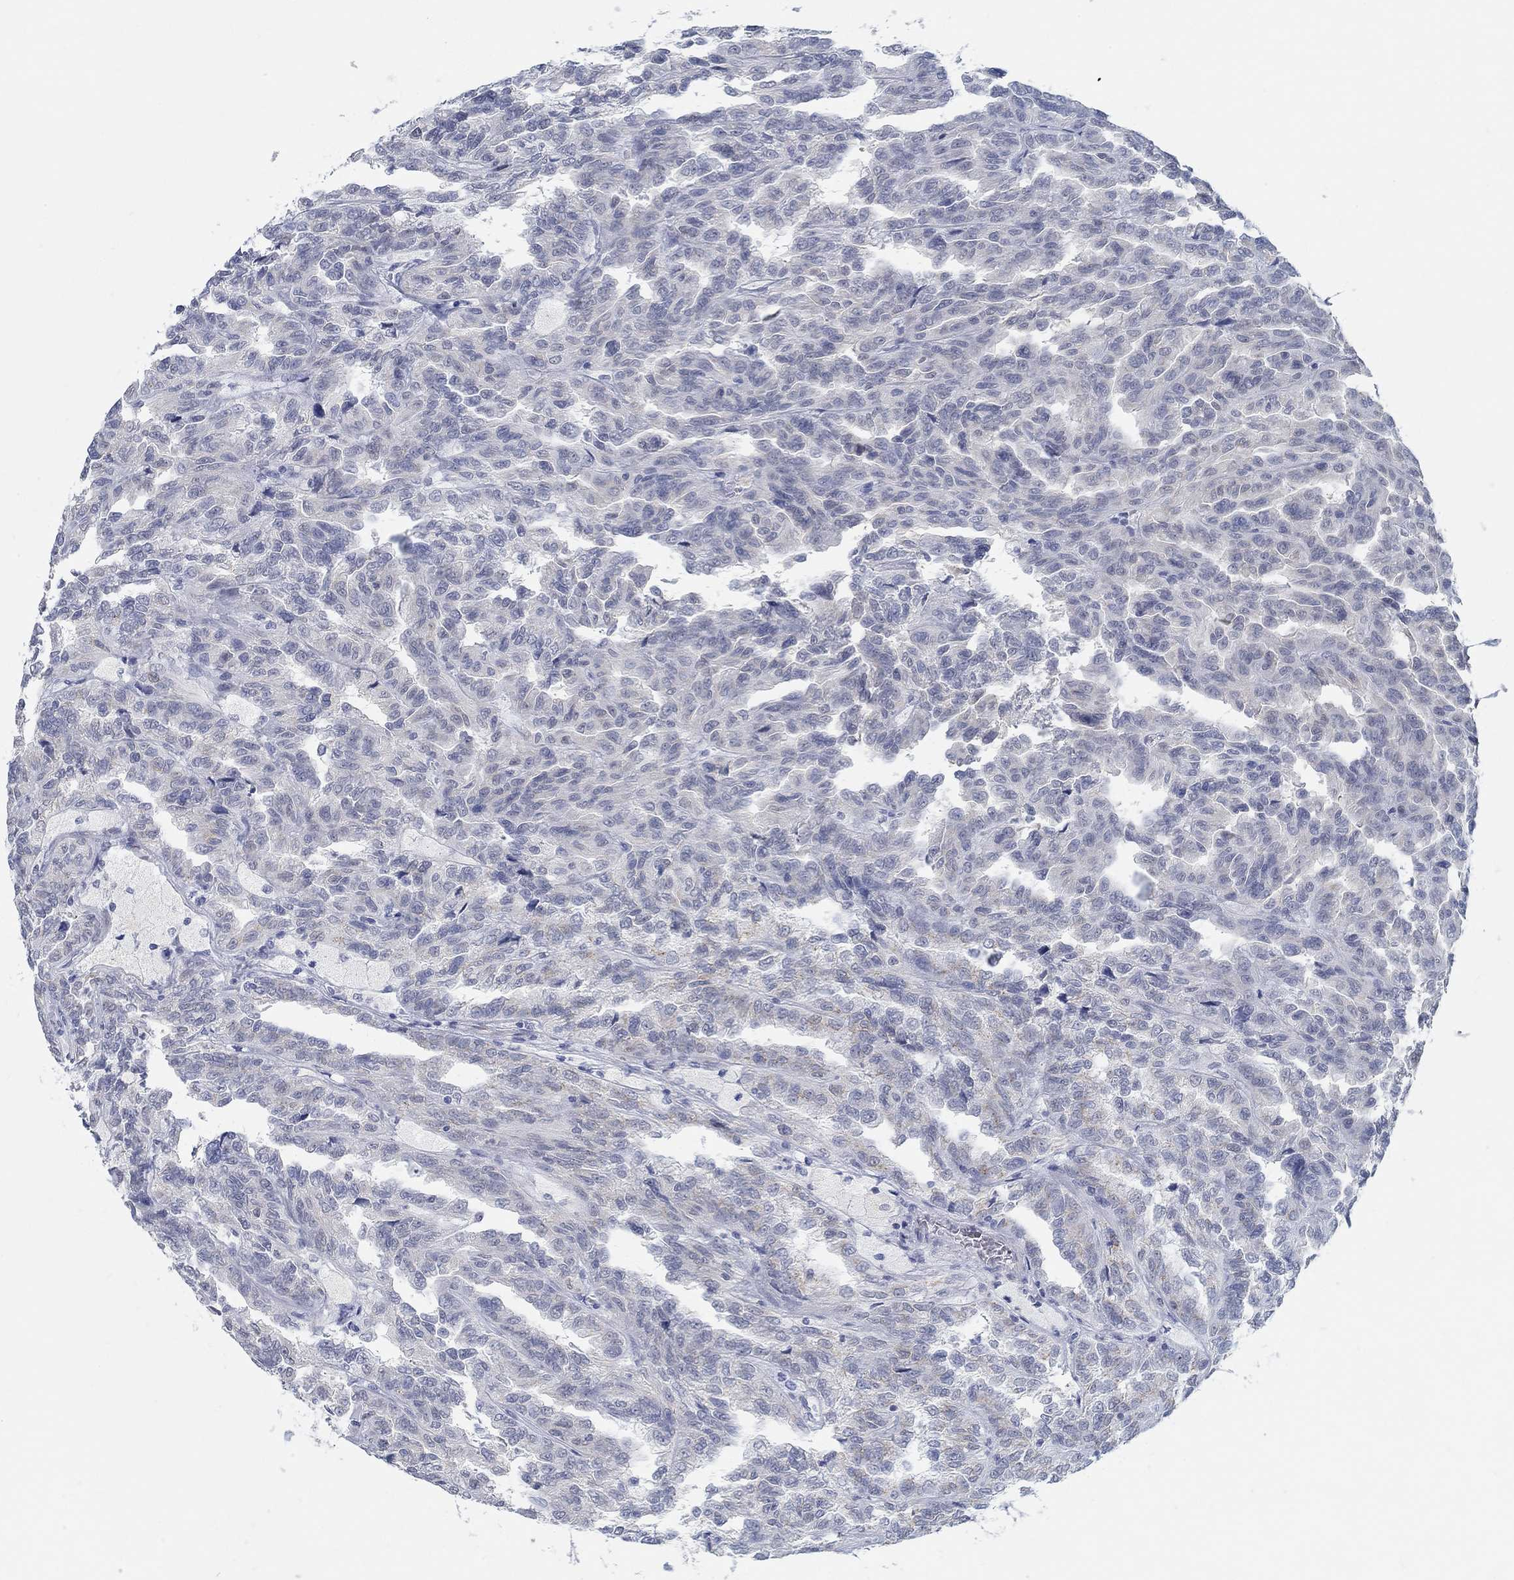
{"staining": {"intensity": "negative", "quantity": "none", "location": "none"}, "tissue": "renal cancer", "cell_type": "Tumor cells", "image_type": "cancer", "snomed": [{"axis": "morphology", "description": "Adenocarcinoma, NOS"}, {"axis": "topography", "description": "Kidney"}], "caption": "Micrograph shows no significant protein staining in tumor cells of renal cancer. (DAB immunohistochemistry (IHC), high magnification).", "gene": "TEKT4", "patient": {"sex": "male", "age": 79}}